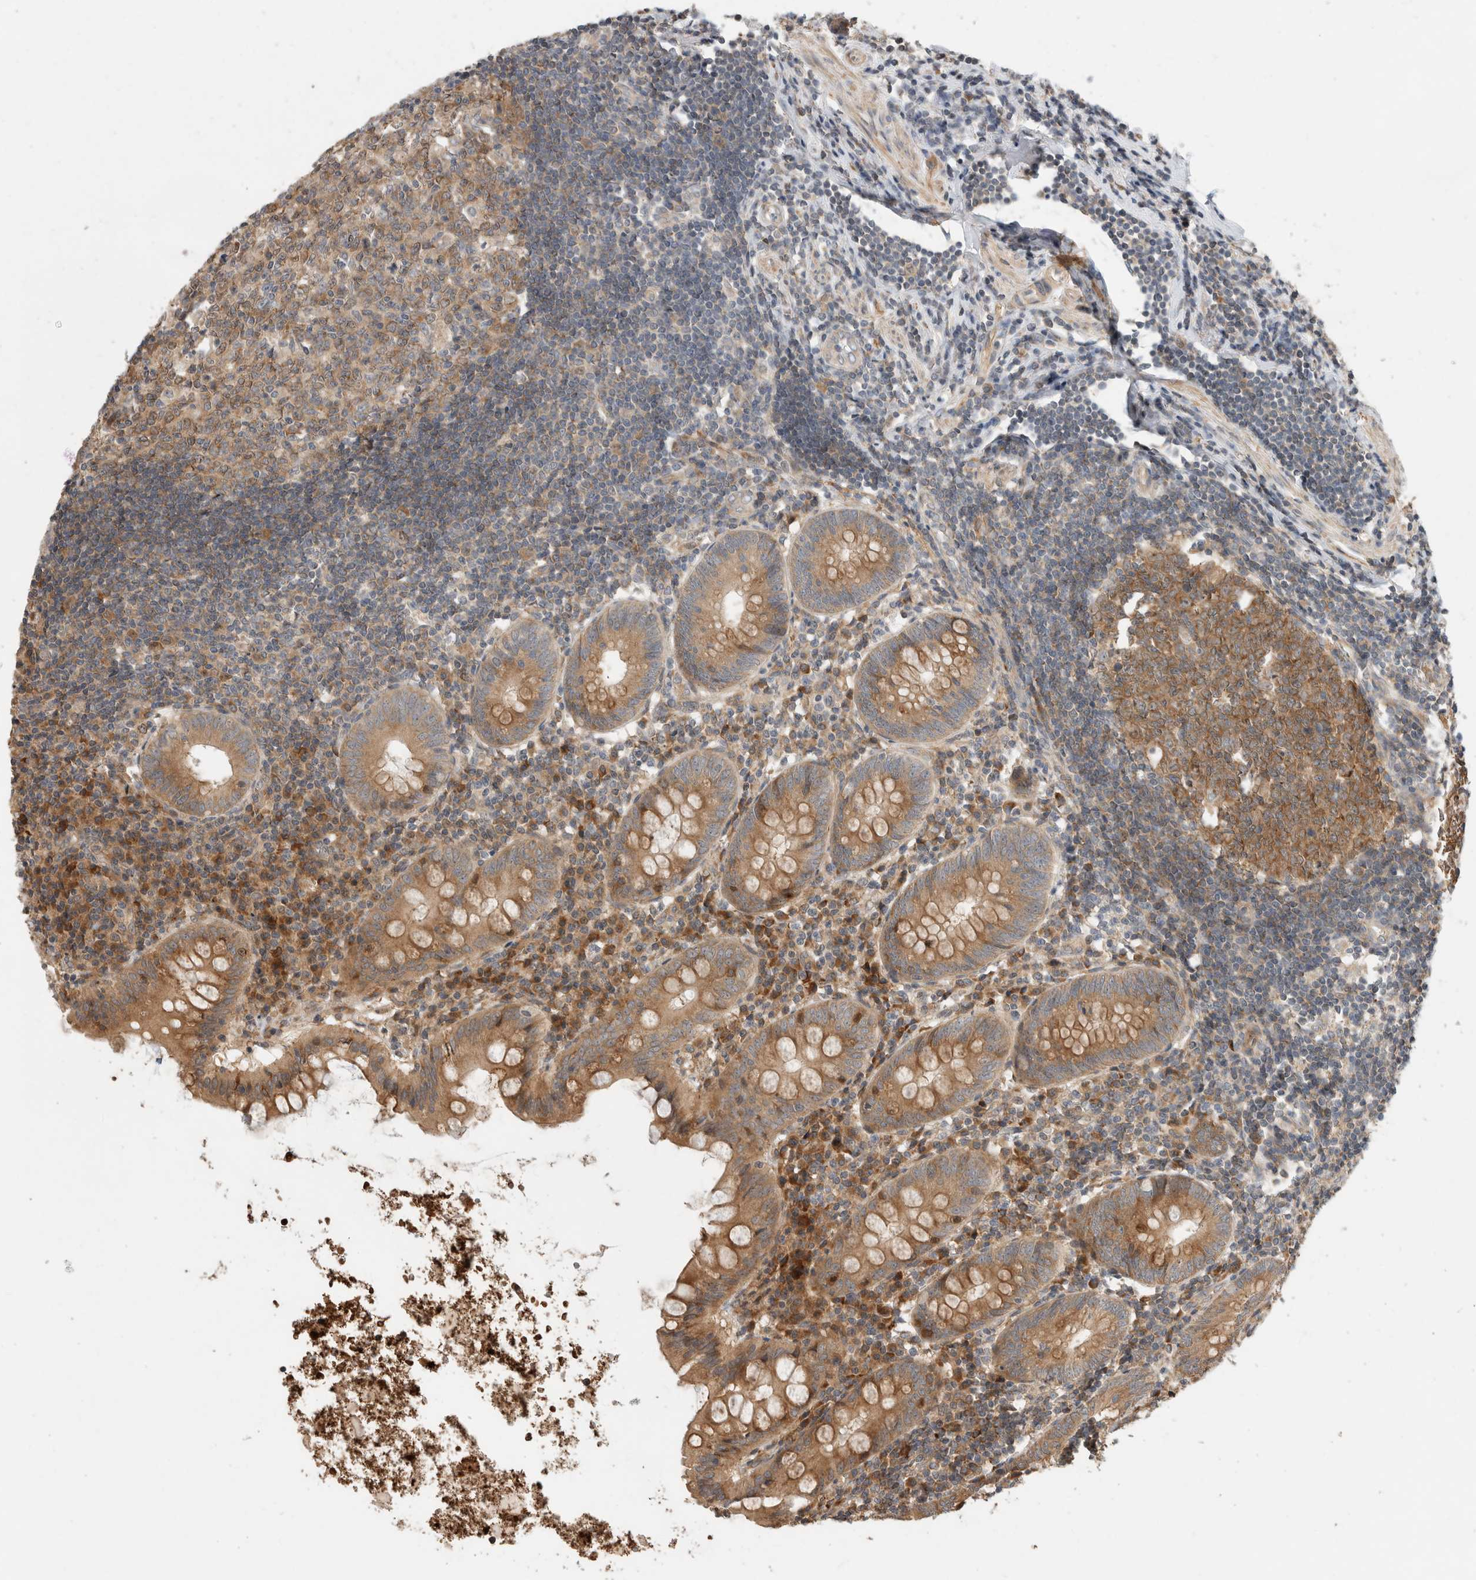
{"staining": {"intensity": "moderate", "quantity": ">75%", "location": "cytoplasmic/membranous"}, "tissue": "appendix", "cell_type": "Glandular cells", "image_type": "normal", "snomed": [{"axis": "morphology", "description": "Normal tissue, NOS"}, {"axis": "topography", "description": "Appendix"}], "caption": "High-magnification brightfield microscopy of benign appendix stained with DAB (brown) and counterstained with hematoxylin (blue). glandular cells exhibit moderate cytoplasmic/membranous expression is seen in approximately>75% of cells.", "gene": "PCDHB15", "patient": {"sex": "female", "age": 54}}